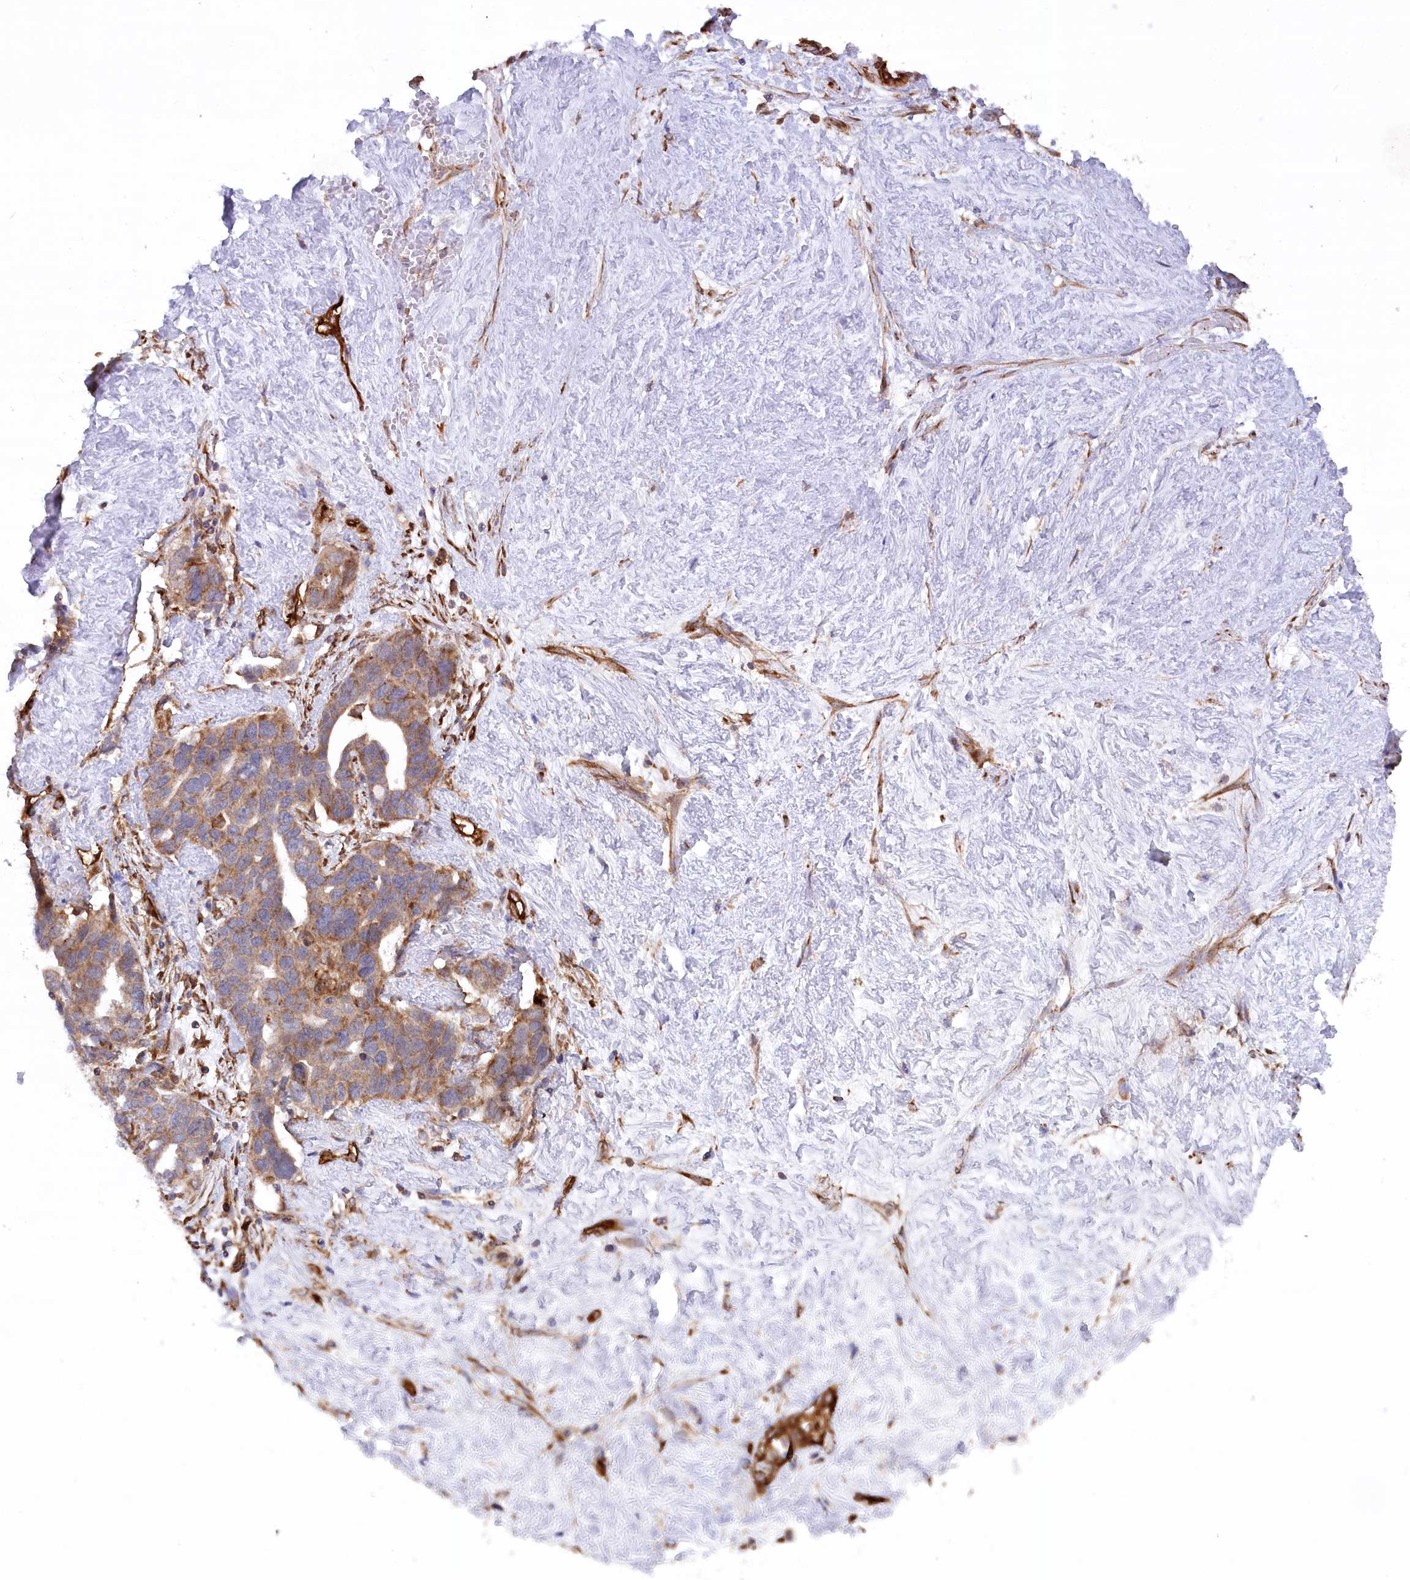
{"staining": {"intensity": "moderate", "quantity": ">75%", "location": "cytoplasmic/membranous"}, "tissue": "ovarian cancer", "cell_type": "Tumor cells", "image_type": "cancer", "snomed": [{"axis": "morphology", "description": "Cystadenocarcinoma, serous, NOS"}, {"axis": "topography", "description": "Ovary"}], "caption": "Immunohistochemistry (IHC) image of neoplastic tissue: human ovarian serous cystadenocarcinoma stained using immunohistochemistry (IHC) shows medium levels of moderate protein expression localized specifically in the cytoplasmic/membranous of tumor cells, appearing as a cytoplasmic/membranous brown color.", "gene": "MTPAP", "patient": {"sex": "female", "age": 54}}